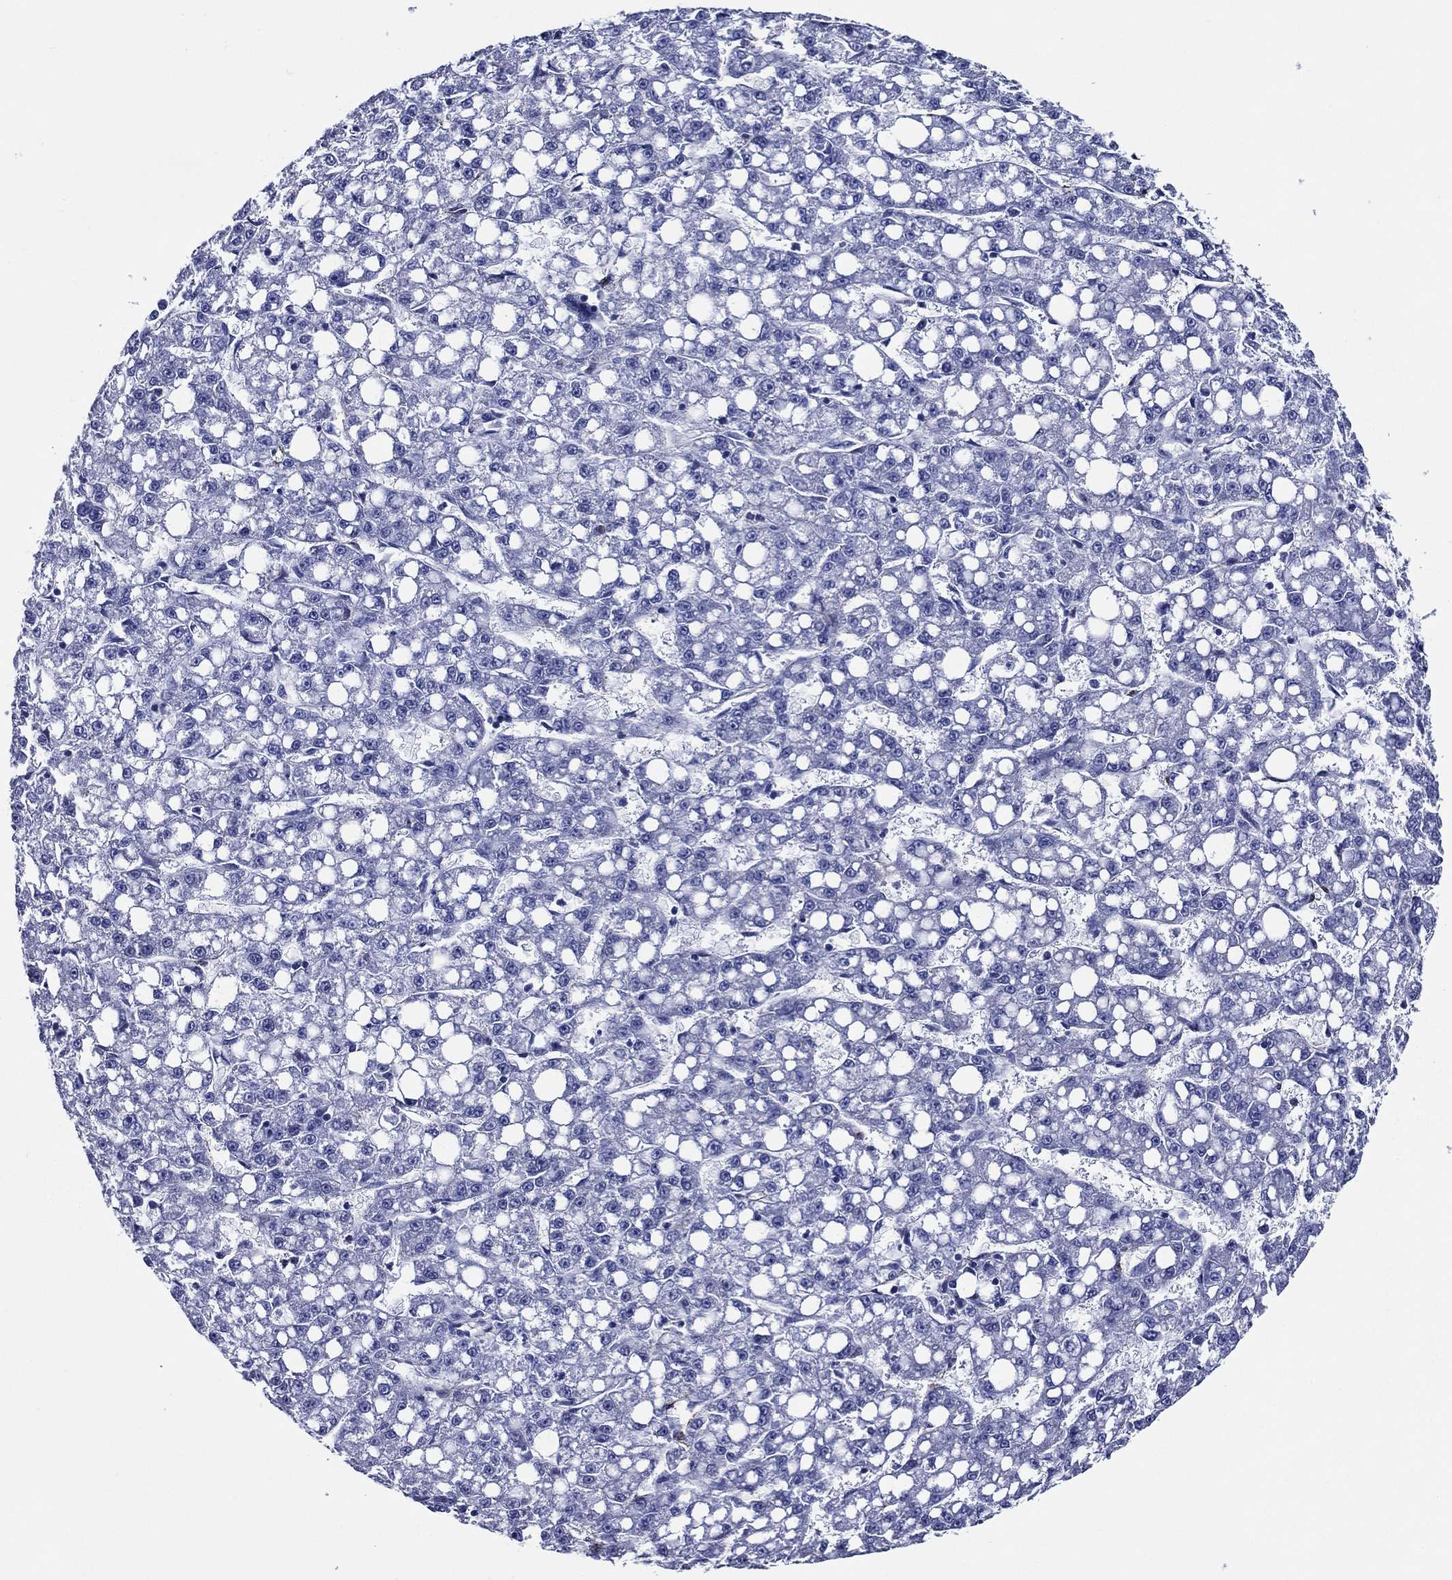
{"staining": {"intensity": "negative", "quantity": "none", "location": "none"}, "tissue": "liver cancer", "cell_type": "Tumor cells", "image_type": "cancer", "snomed": [{"axis": "morphology", "description": "Carcinoma, Hepatocellular, NOS"}, {"axis": "topography", "description": "Liver"}], "caption": "The photomicrograph shows no significant staining in tumor cells of liver cancer (hepatocellular carcinoma).", "gene": "ACE2", "patient": {"sex": "female", "age": 65}}